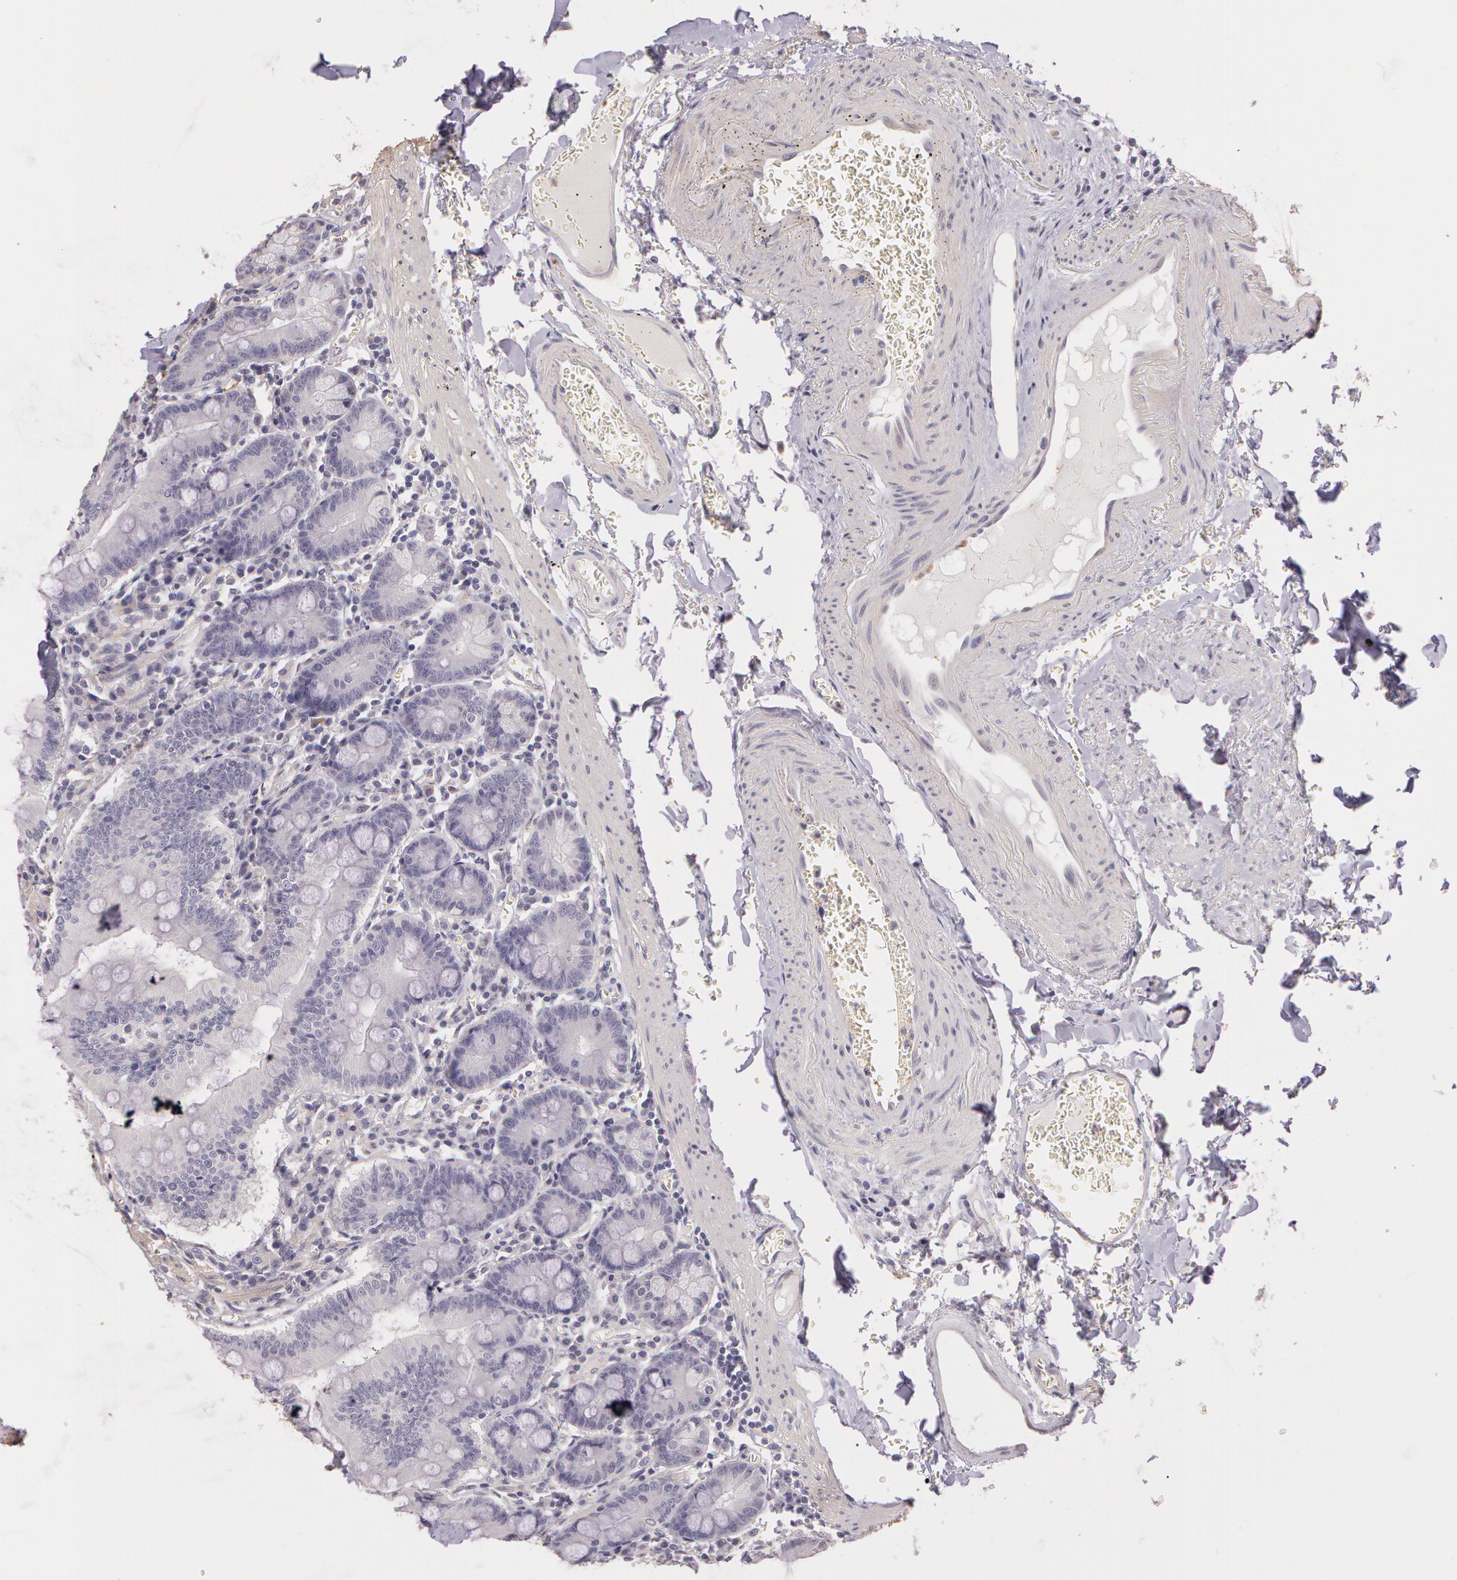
{"staining": {"intensity": "negative", "quantity": "none", "location": "none"}, "tissue": "small intestine", "cell_type": "Glandular cells", "image_type": "normal", "snomed": [{"axis": "morphology", "description": "Normal tissue, NOS"}, {"axis": "topography", "description": "Small intestine"}], "caption": "A high-resolution photomicrograph shows immunohistochemistry staining of benign small intestine, which shows no significant positivity in glandular cells.", "gene": "G2E3", "patient": {"sex": "male", "age": 71}}